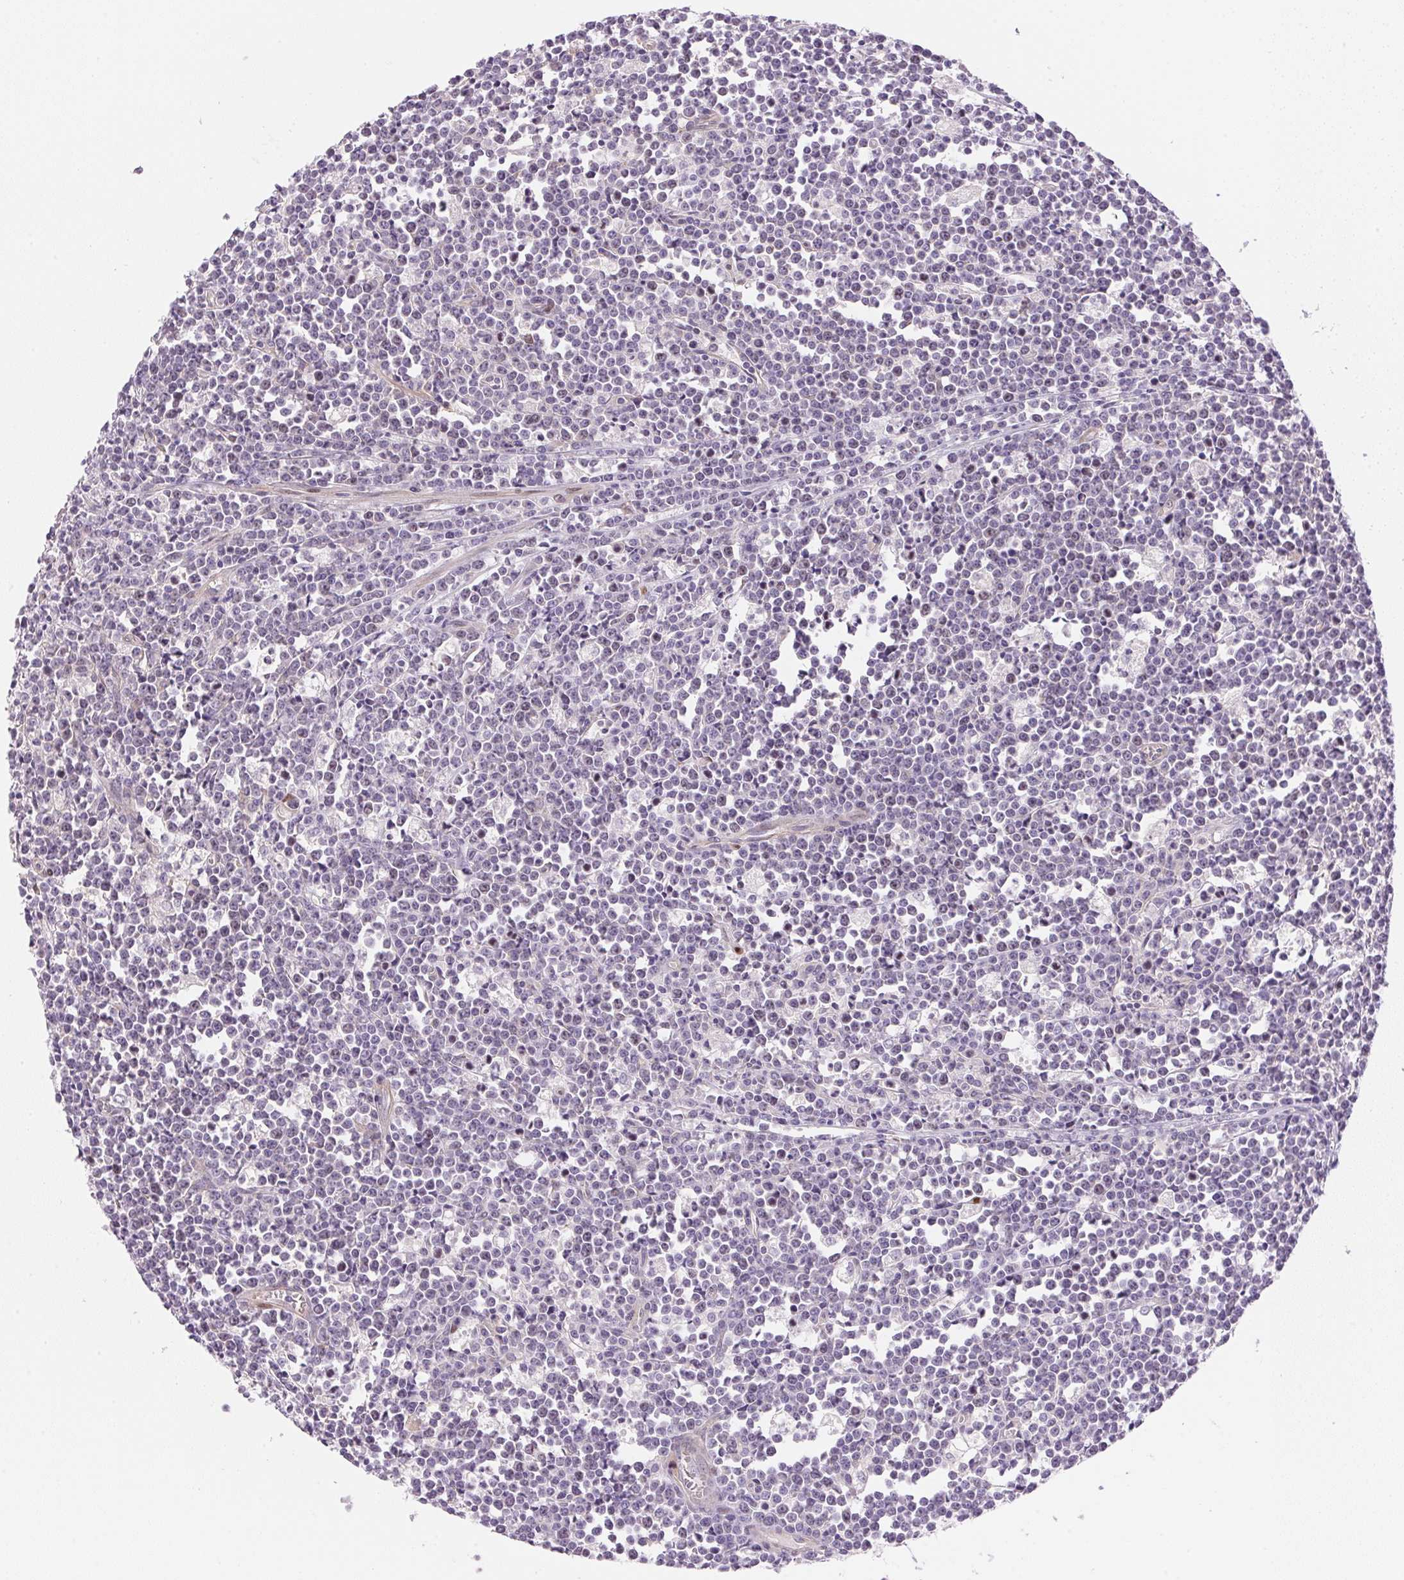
{"staining": {"intensity": "negative", "quantity": "none", "location": "none"}, "tissue": "lymphoma", "cell_type": "Tumor cells", "image_type": "cancer", "snomed": [{"axis": "morphology", "description": "Malignant lymphoma, non-Hodgkin's type, High grade"}, {"axis": "topography", "description": "Small intestine"}], "caption": "Lymphoma stained for a protein using IHC reveals no staining tumor cells.", "gene": "SMTN", "patient": {"sex": "female", "age": 56}}